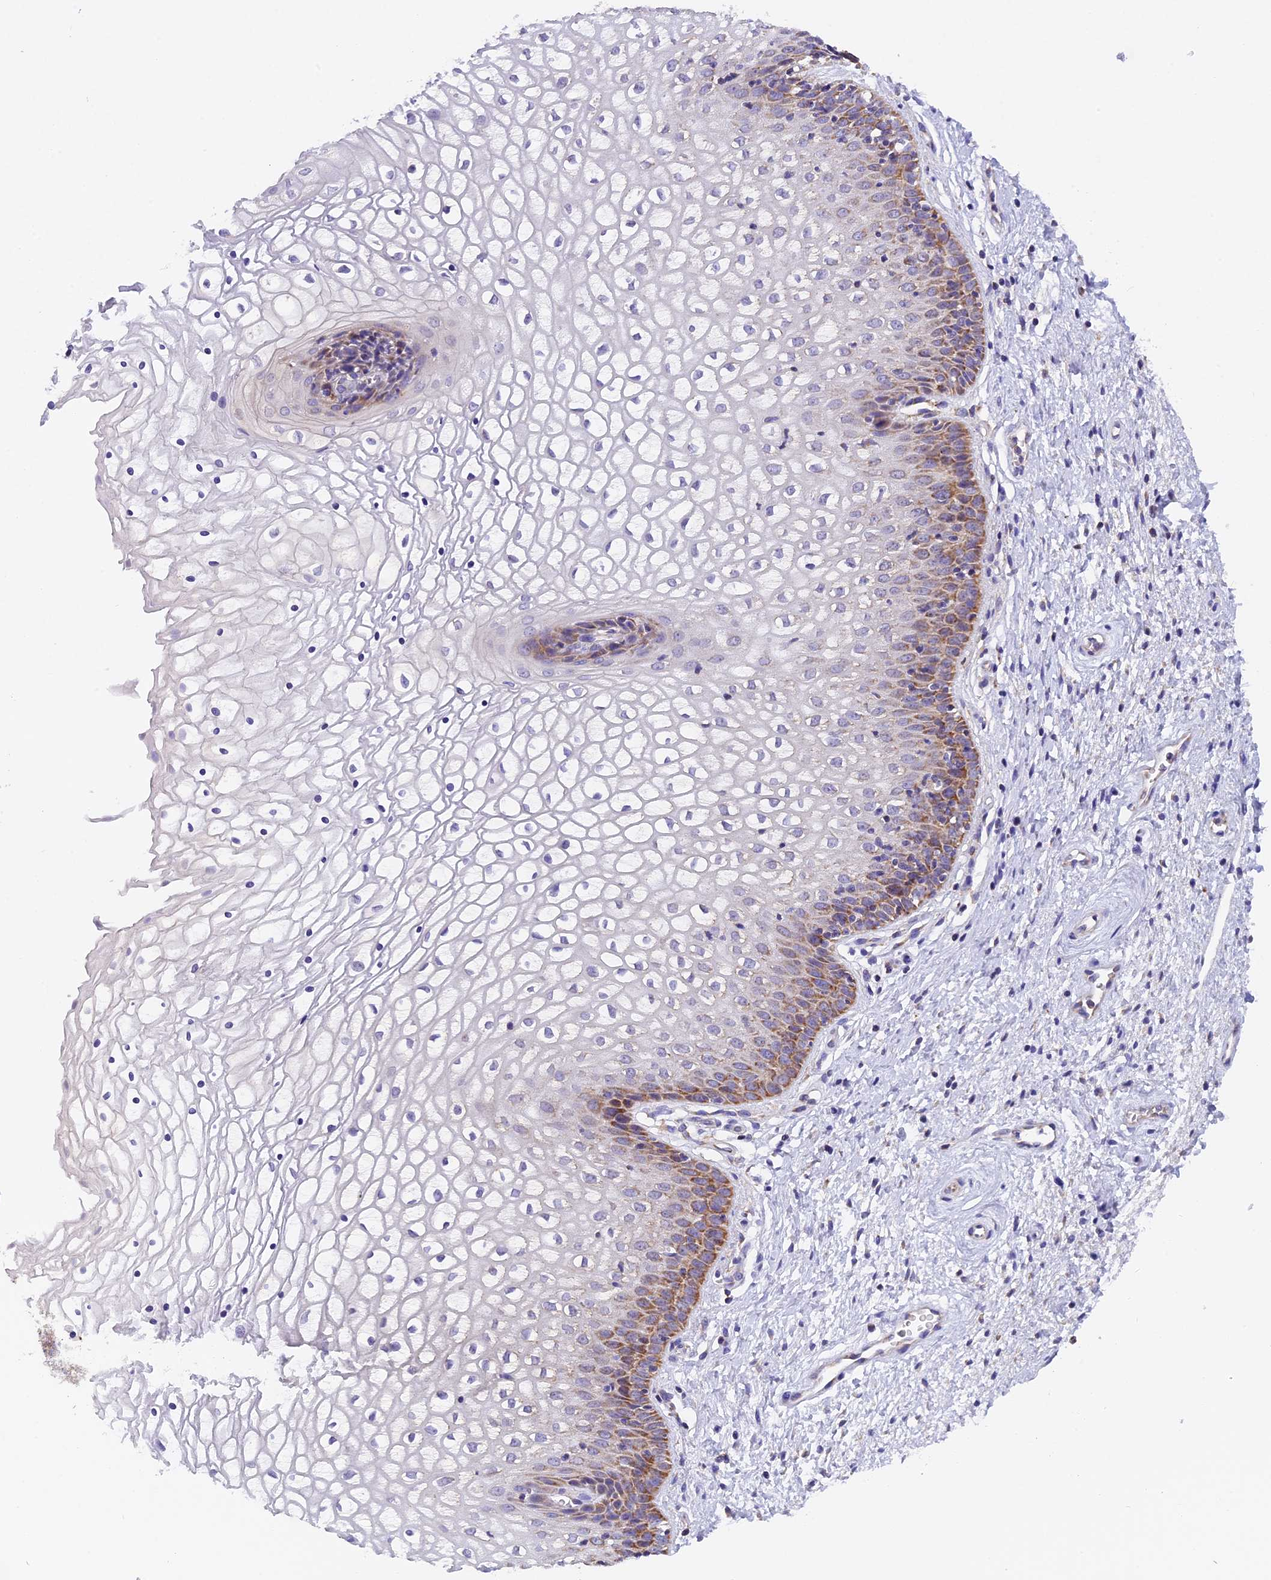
{"staining": {"intensity": "moderate", "quantity": "25%-75%", "location": "cytoplasmic/membranous"}, "tissue": "vagina", "cell_type": "Squamous epithelial cells", "image_type": "normal", "snomed": [{"axis": "morphology", "description": "Normal tissue, NOS"}, {"axis": "topography", "description": "Vagina"}], "caption": "An image of vagina stained for a protein displays moderate cytoplasmic/membranous brown staining in squamous epithelial cells. The staining is performed using DAB (3,3'-diaminobenzidine) brown chromogen to label protein expression. The nuclei are counter-stained blue using hematoxylin.", "gene": "MGME1", "patient": {"sex": "female", "age": 34}}